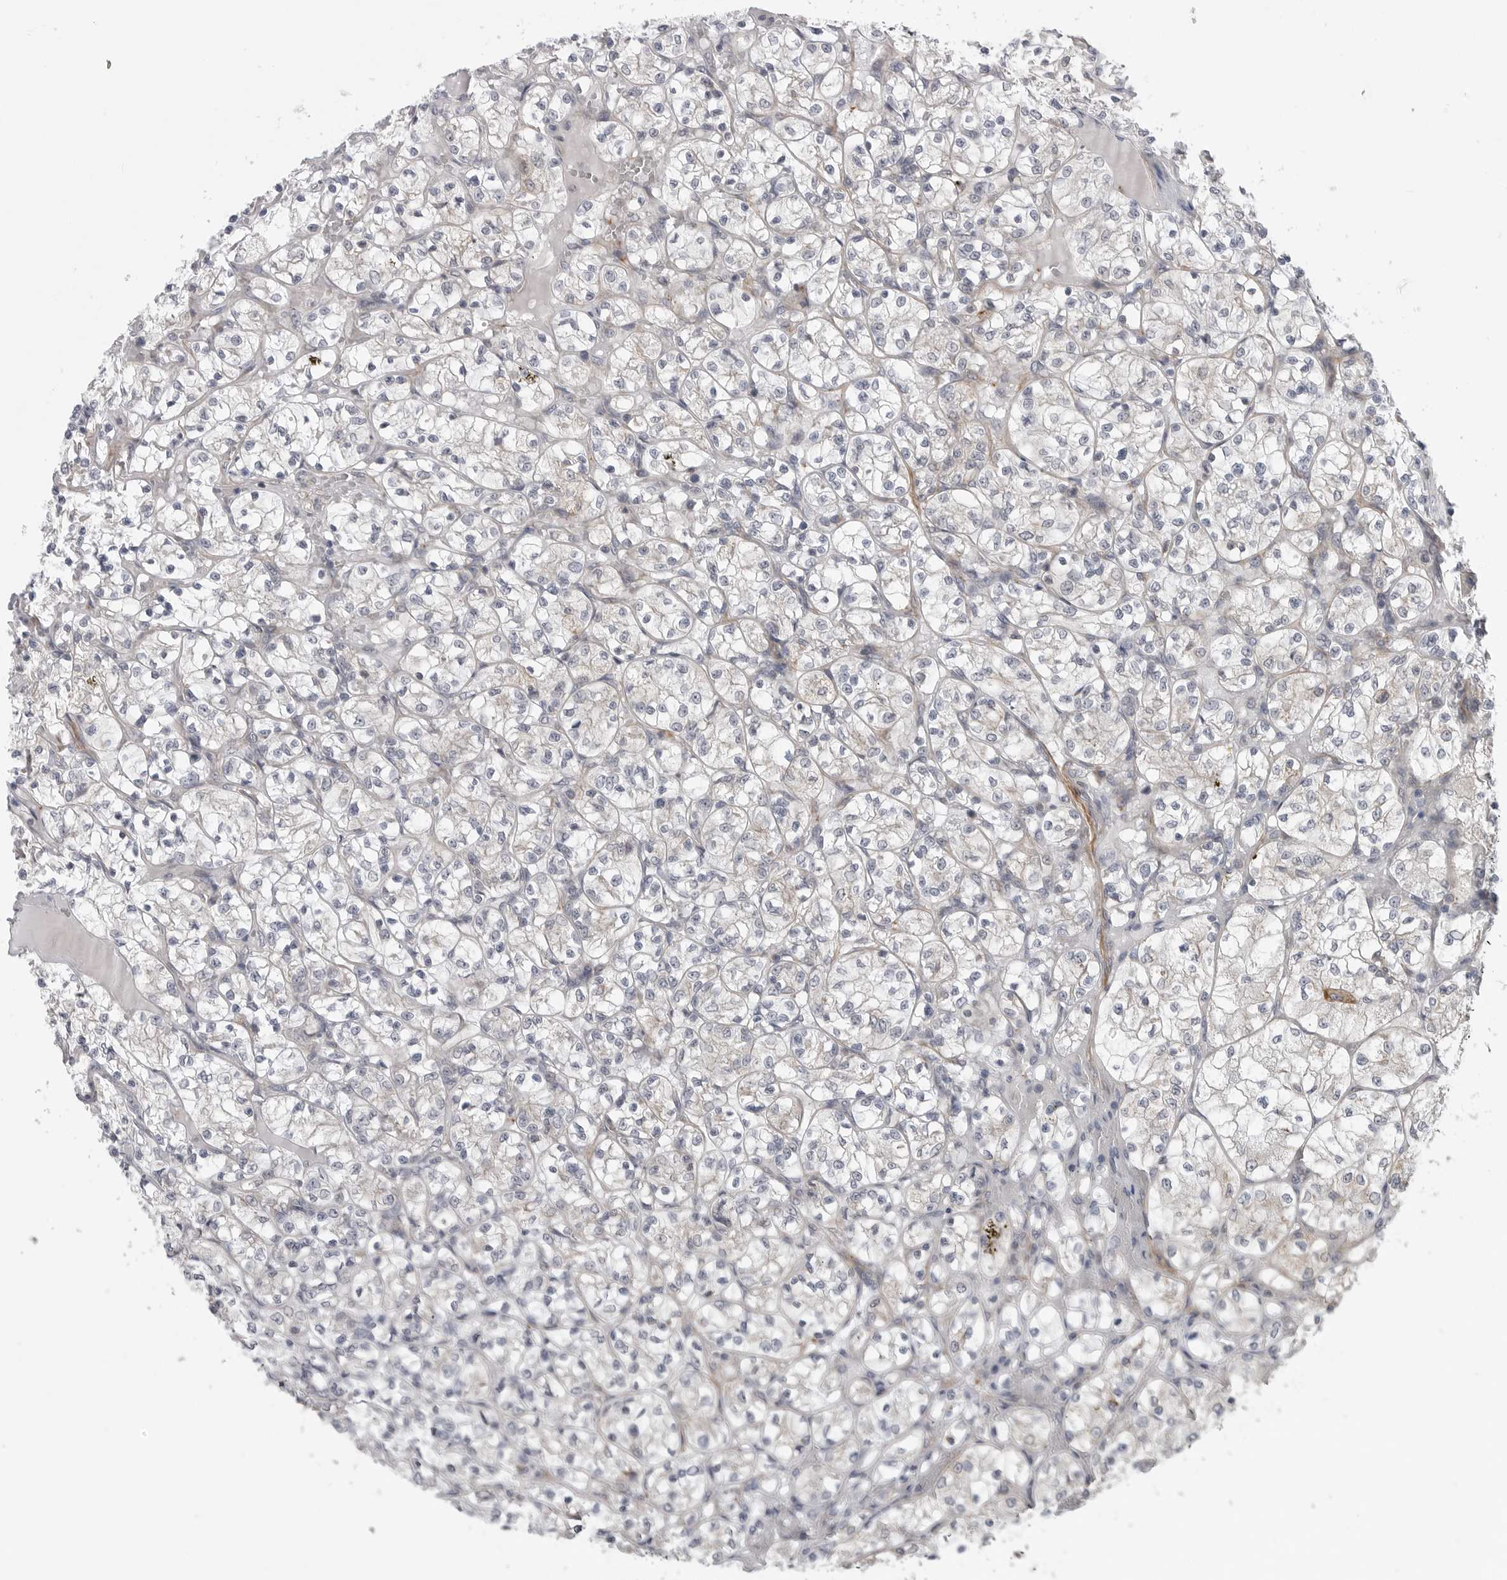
{"staining": {"intensity": "negative", "quantity": "none", "location": "none"}, "tissue": "renal cancer", "cell_type": "Tumor cells", "image_type": "cancer", "snomed": [{"axis": "morphology", "description": "Adenocarcinoma, NOS"}, {"axis": "topography", "description": "Kidney"}], "caption": "IHC histopathology image of neoplastic tissue: human adenocarcinoma (renal) stained with DAB reveals no significant protein positivity in tumor cells.", "gene": "SCP2", "patient": {"sex": "female", "age": 69}}